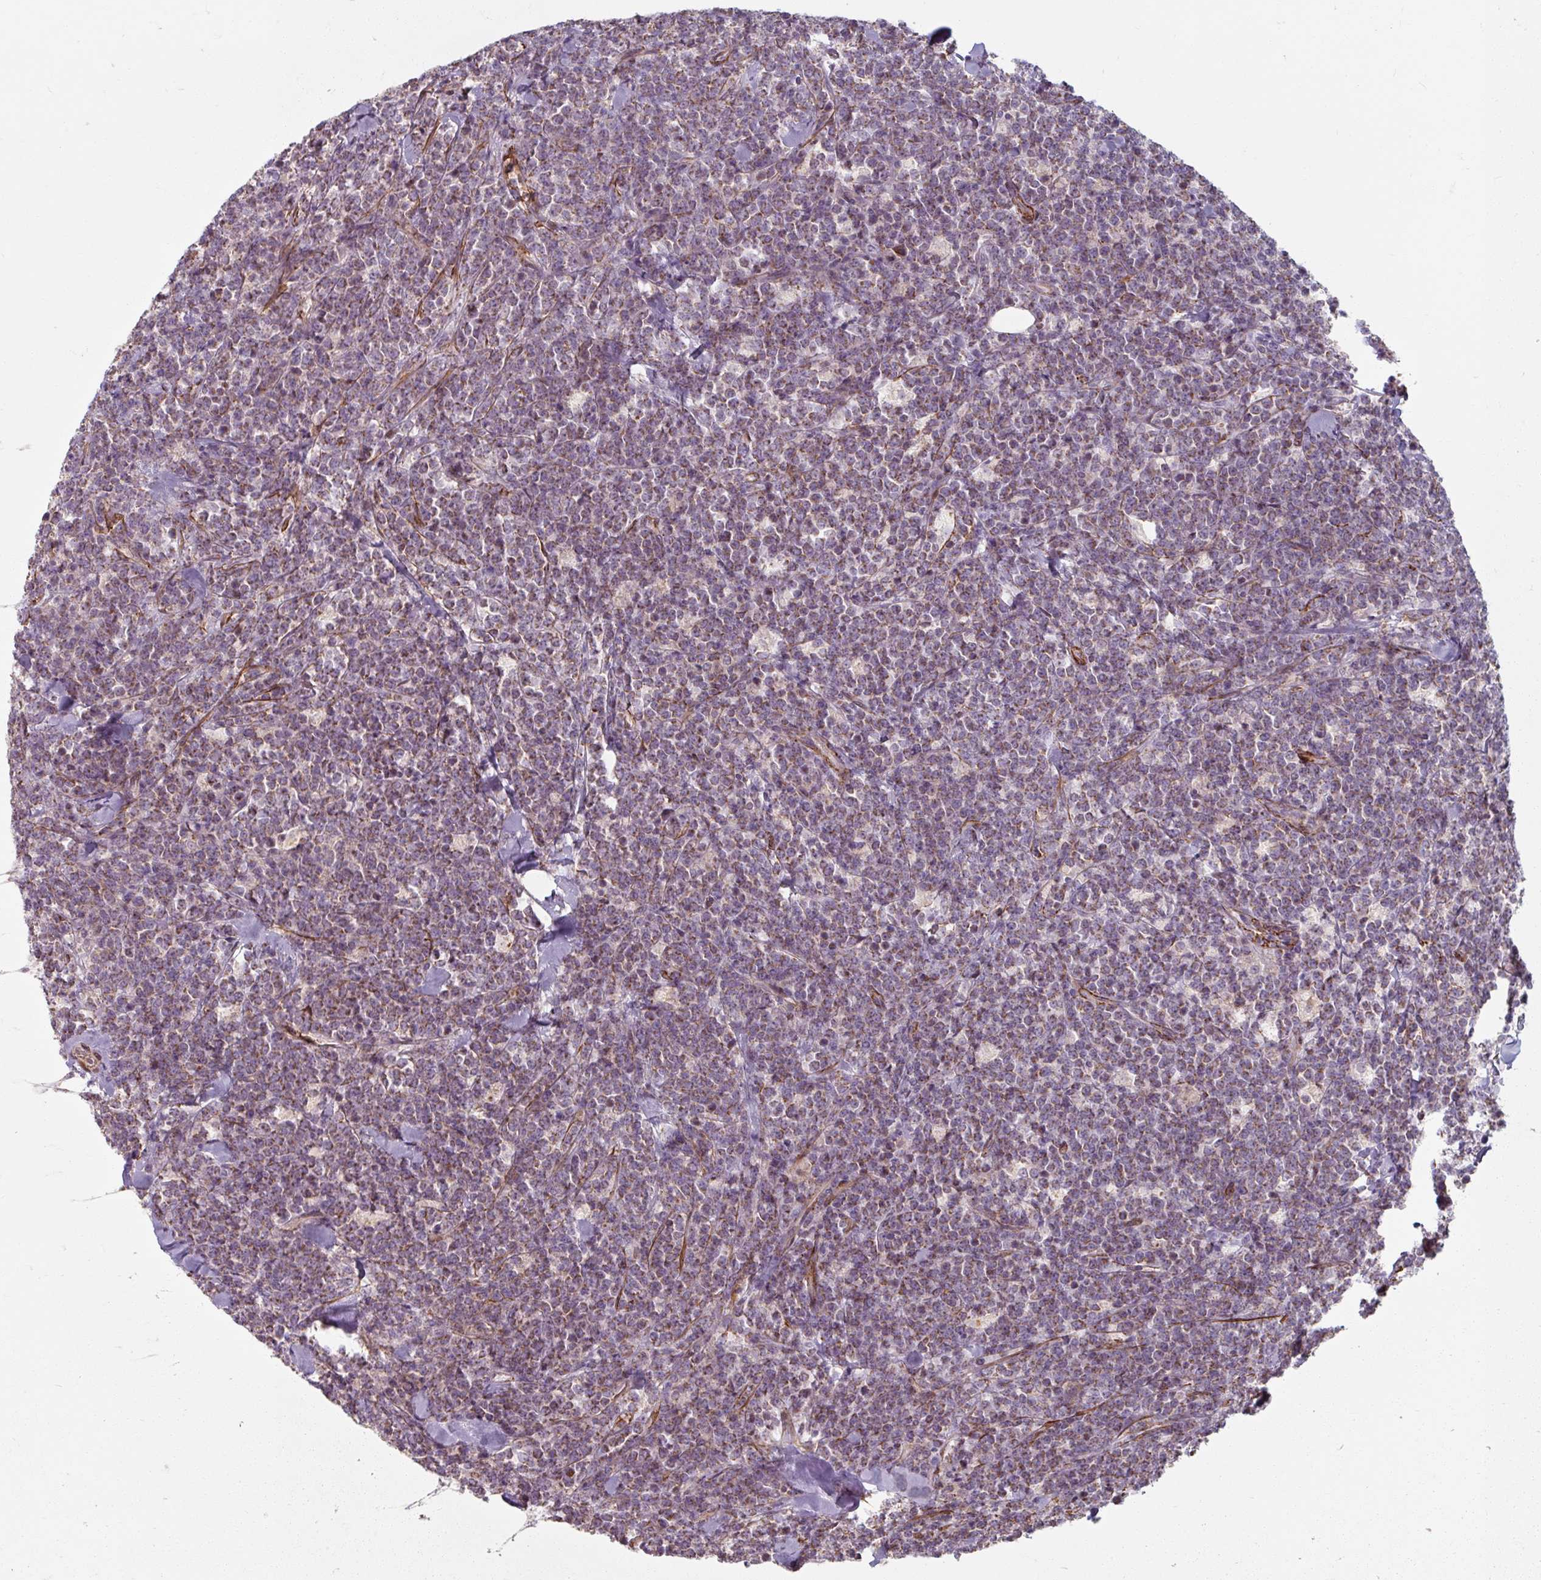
{"staining": {"intensity": "negative", "quantity": "none", "location": "none"}, "tissue": "lymphoma", "cell_type": "Tumor cells", "image_type": "cancer", "snomed": [{"axis": "morphology", "description": "Malignant lymphoma, non-Hodgkin's type, High grade"}, {"axis": "topography", "description": "Small intestine"}, {"axis": "topography", "description": "Colon"}], "caption": "Histopathology image shows no significant protein expression in tumor cells of malignant lymphoma, non-Hodgkin's type (high-grade). The staining is performed using DAB brown chromogen with nuclei counter-stained in using hematoxylin.", "gene": "MRPS5", "patient": {"sex": "male", "age": 8}}